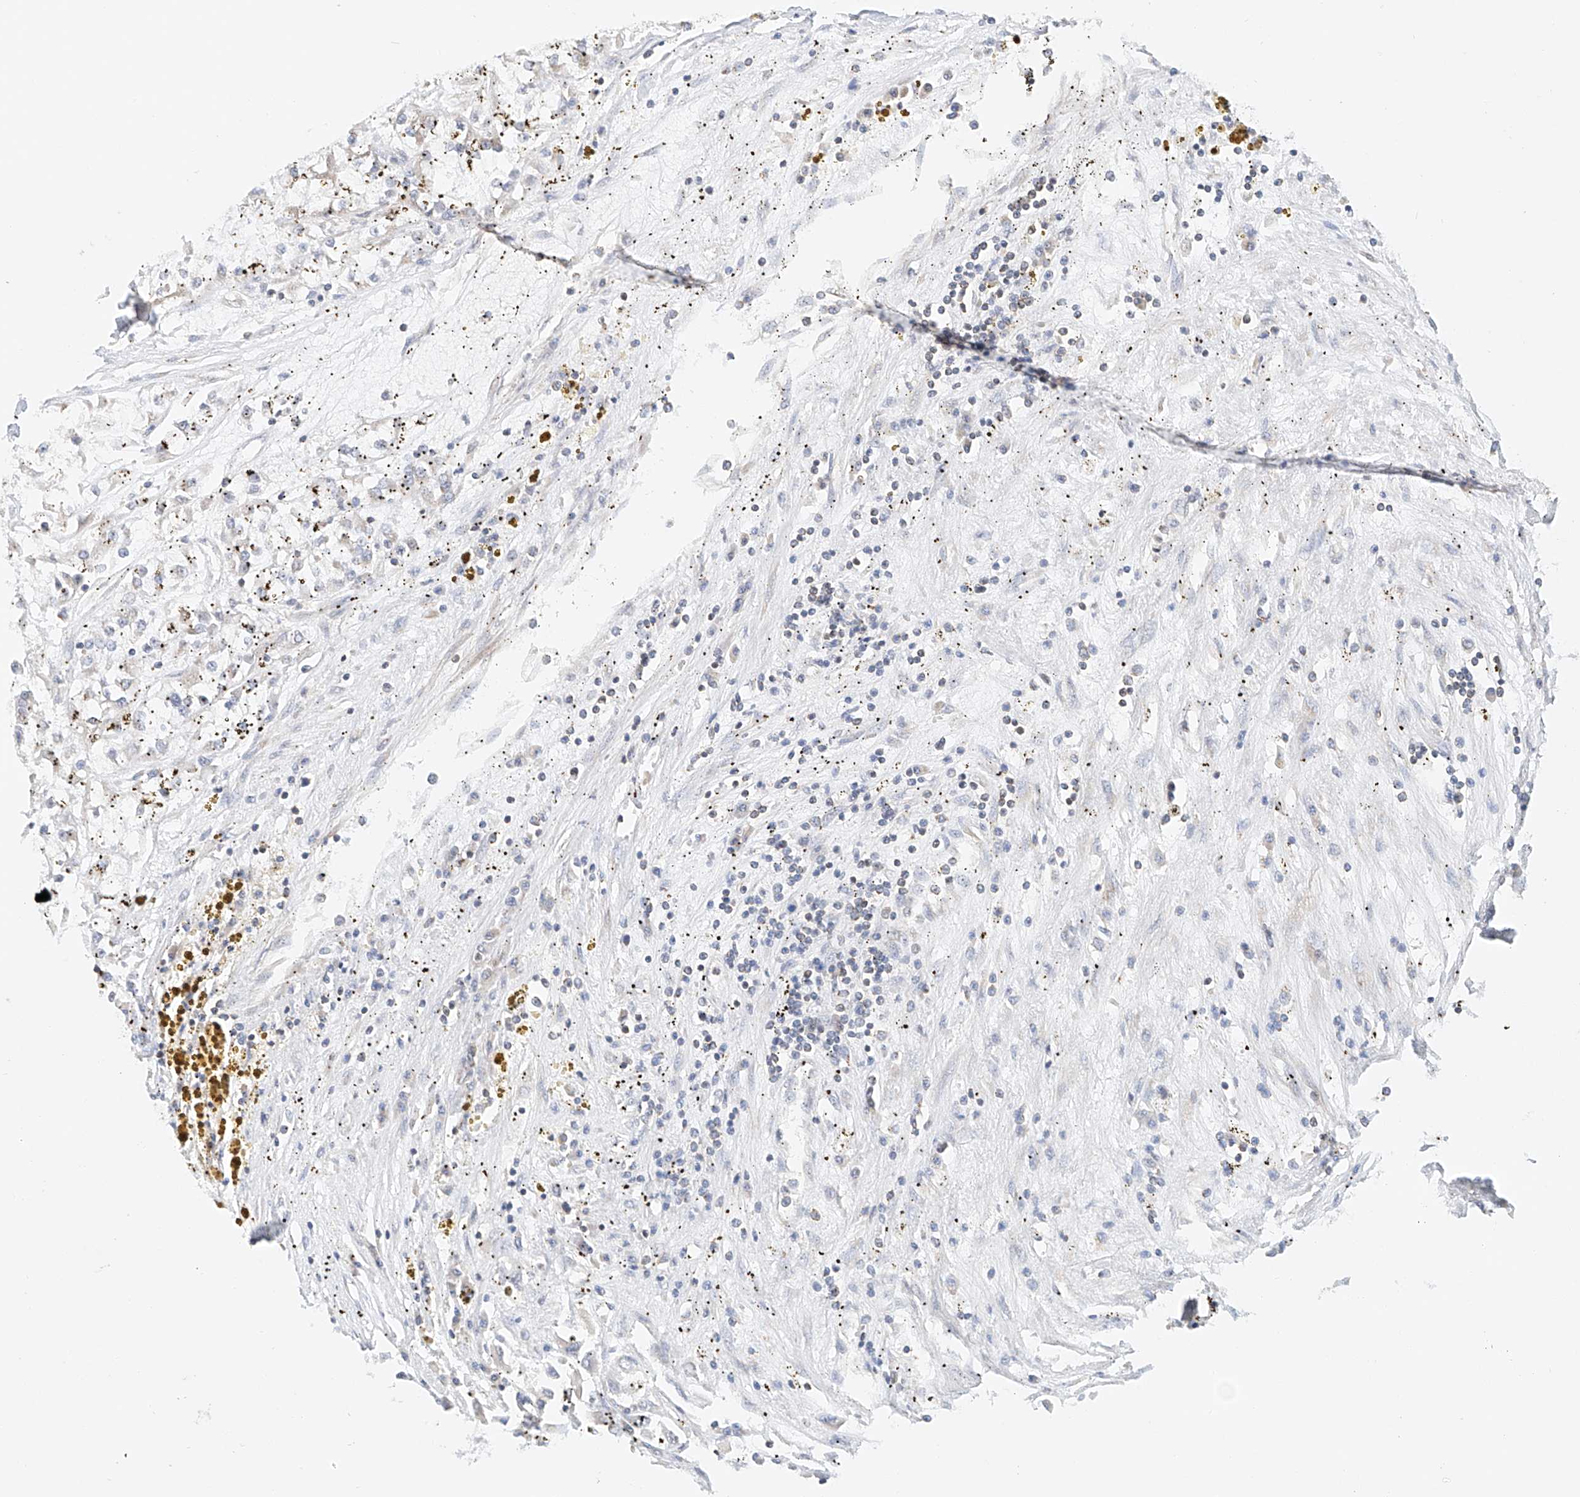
{"staining": {"intensity": "negative", "quantity": "none", "location": "none"}, "tissue": "renal cancer", "cell_type": "Tumor cells", "image_type": "cancer", "snomed": [{"axis": "morphology", "description": "Adenocarcinoma, NOS"}, {"axis": "topography", "description": "Kidney"}], "caption": "DAB immunohistochemical staining of renal cancer (adenocarcinoma) exhibits no significant expression in tumor cells.", "gene": "MFN2", "patient": {"sex": "female", "age": 52}}